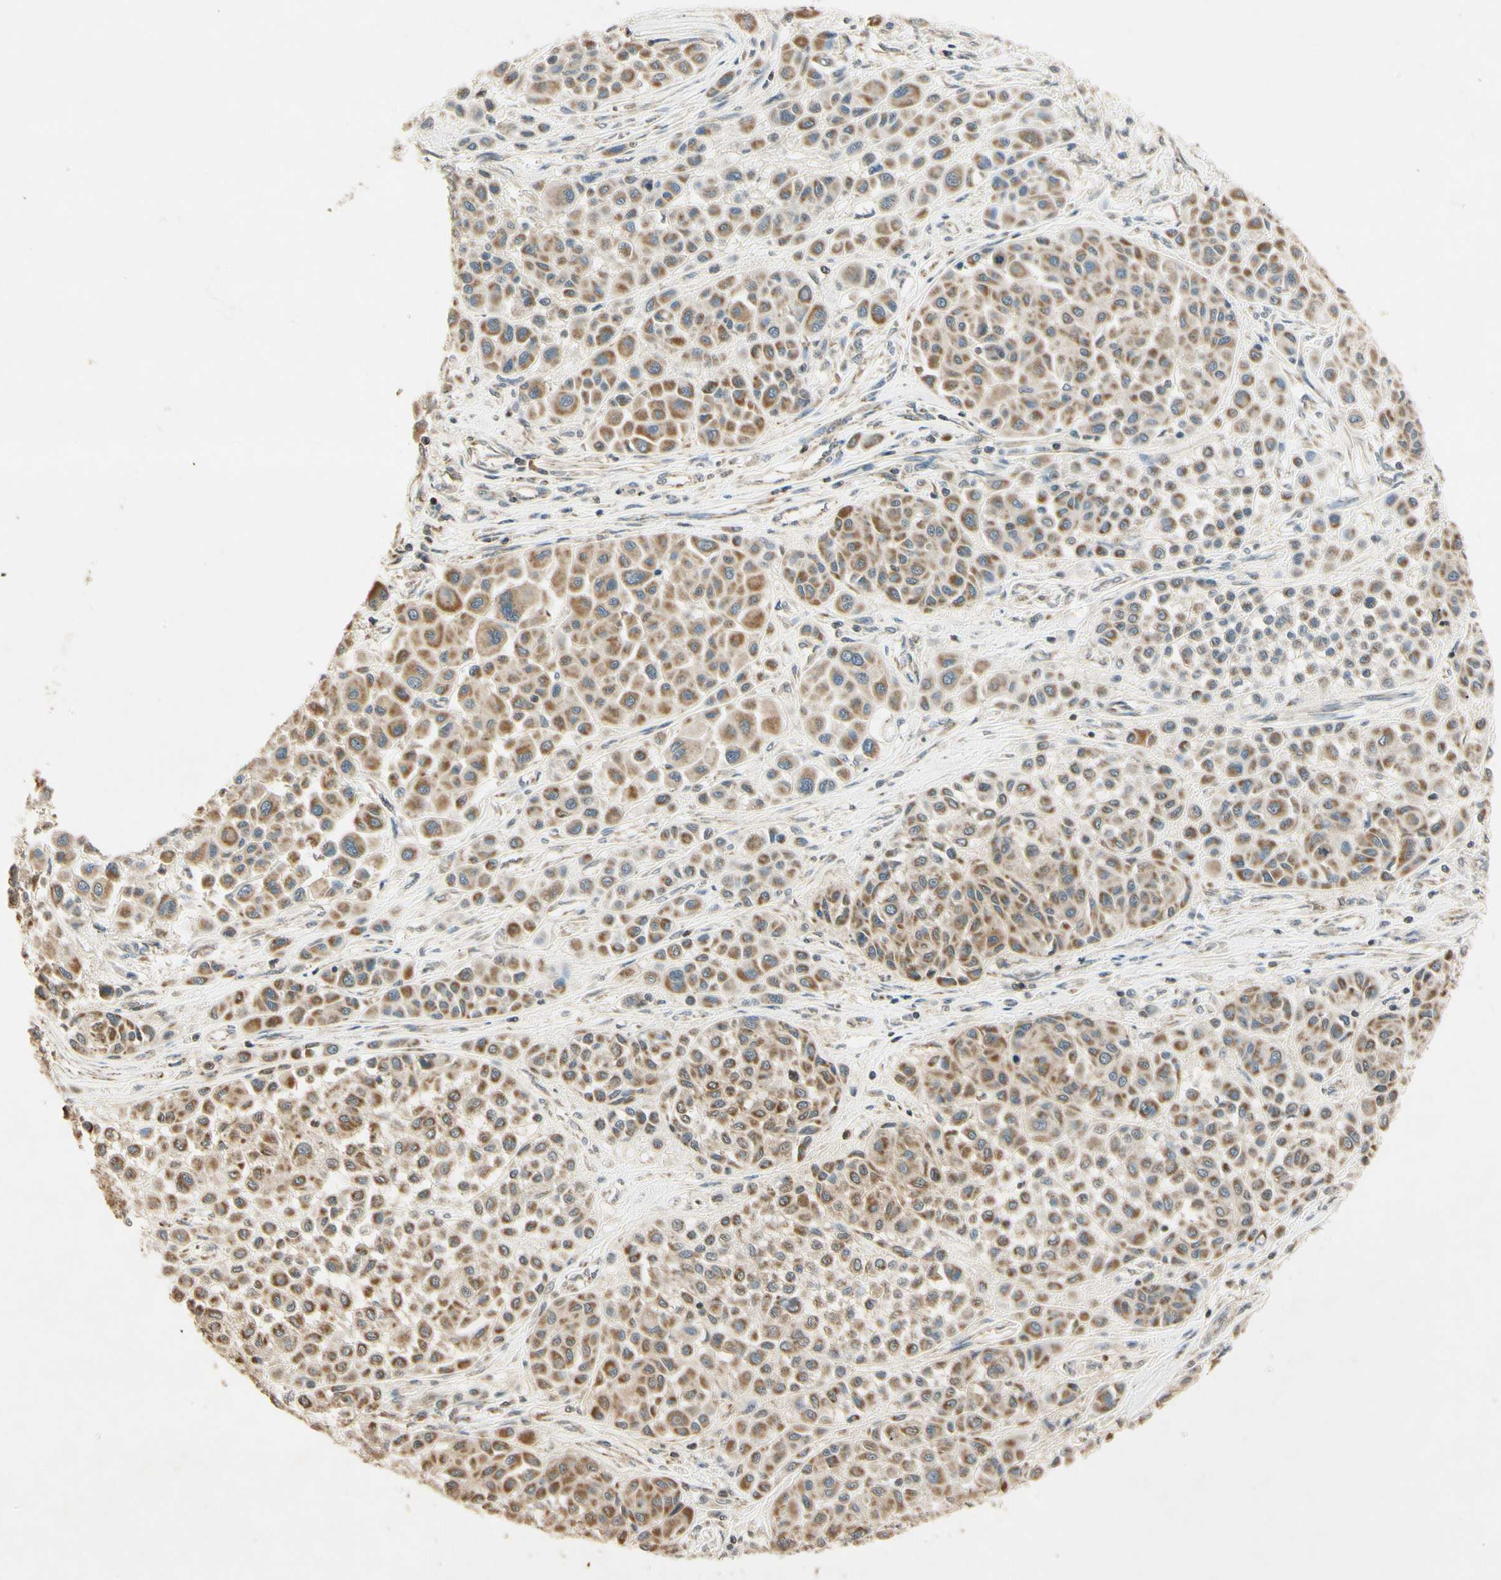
{"staining": {"intensity": "moderate", "quantity": ">75%", "location": "cytoplasmic/membranous"}, "tissue": "melanoma", "cell_type": "Tumor cells", "image_type": "cancer", "snomed": [{"axis": "morphology", "description": "Malignant melanoma, Metastatic site"}, {"axis": "topography", "description": "Soft tissue"}], "caption": "The immunohistochemical stain highlights moderate cytoplasmic/membranous expression in tumor cells of melanoma tissue. Using DAB (brown) and hematoxylin (blue) stains, captured at high magnification using brightfield microscopy.", "gene": "PRDX5", "patient": {"sex": "male", "age": 41}}